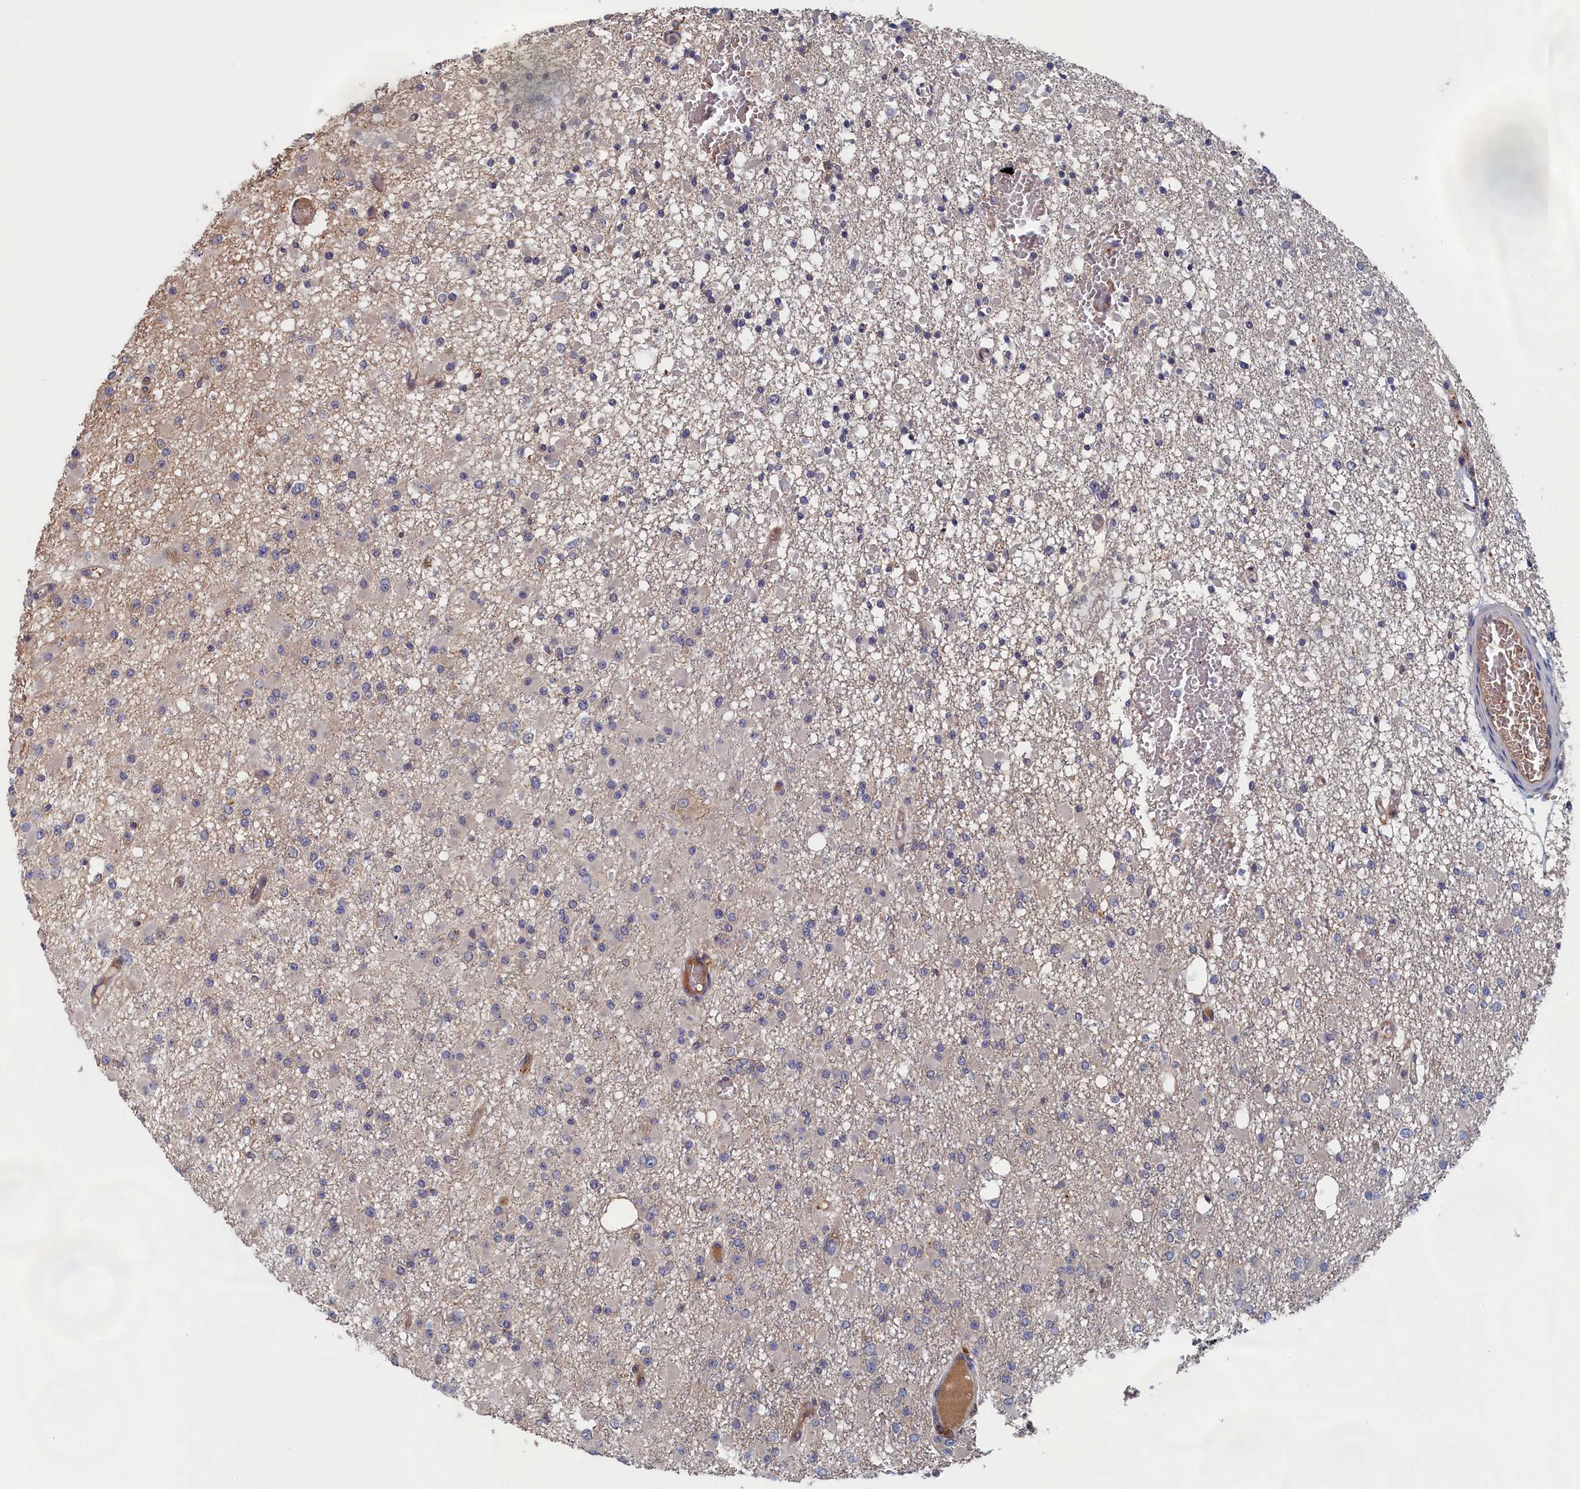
{"staining": {"intensity": "negative", "quantity": "none", "location": "none"}, "tissue": "glioma", "cell_type": "Tumor cells", "image_type": "cancer", "snomed": [{"axis": "morphology", "description": "Glioma, malignant, Low grade"}, {"axis": "topography", "description": "Brain"}], "caption": "An image of glioma stained for a protein shows no brown staining in tumor cells.", "gene": "TRAPPC2L", "patient": {"sex": "female", "age": 22}}